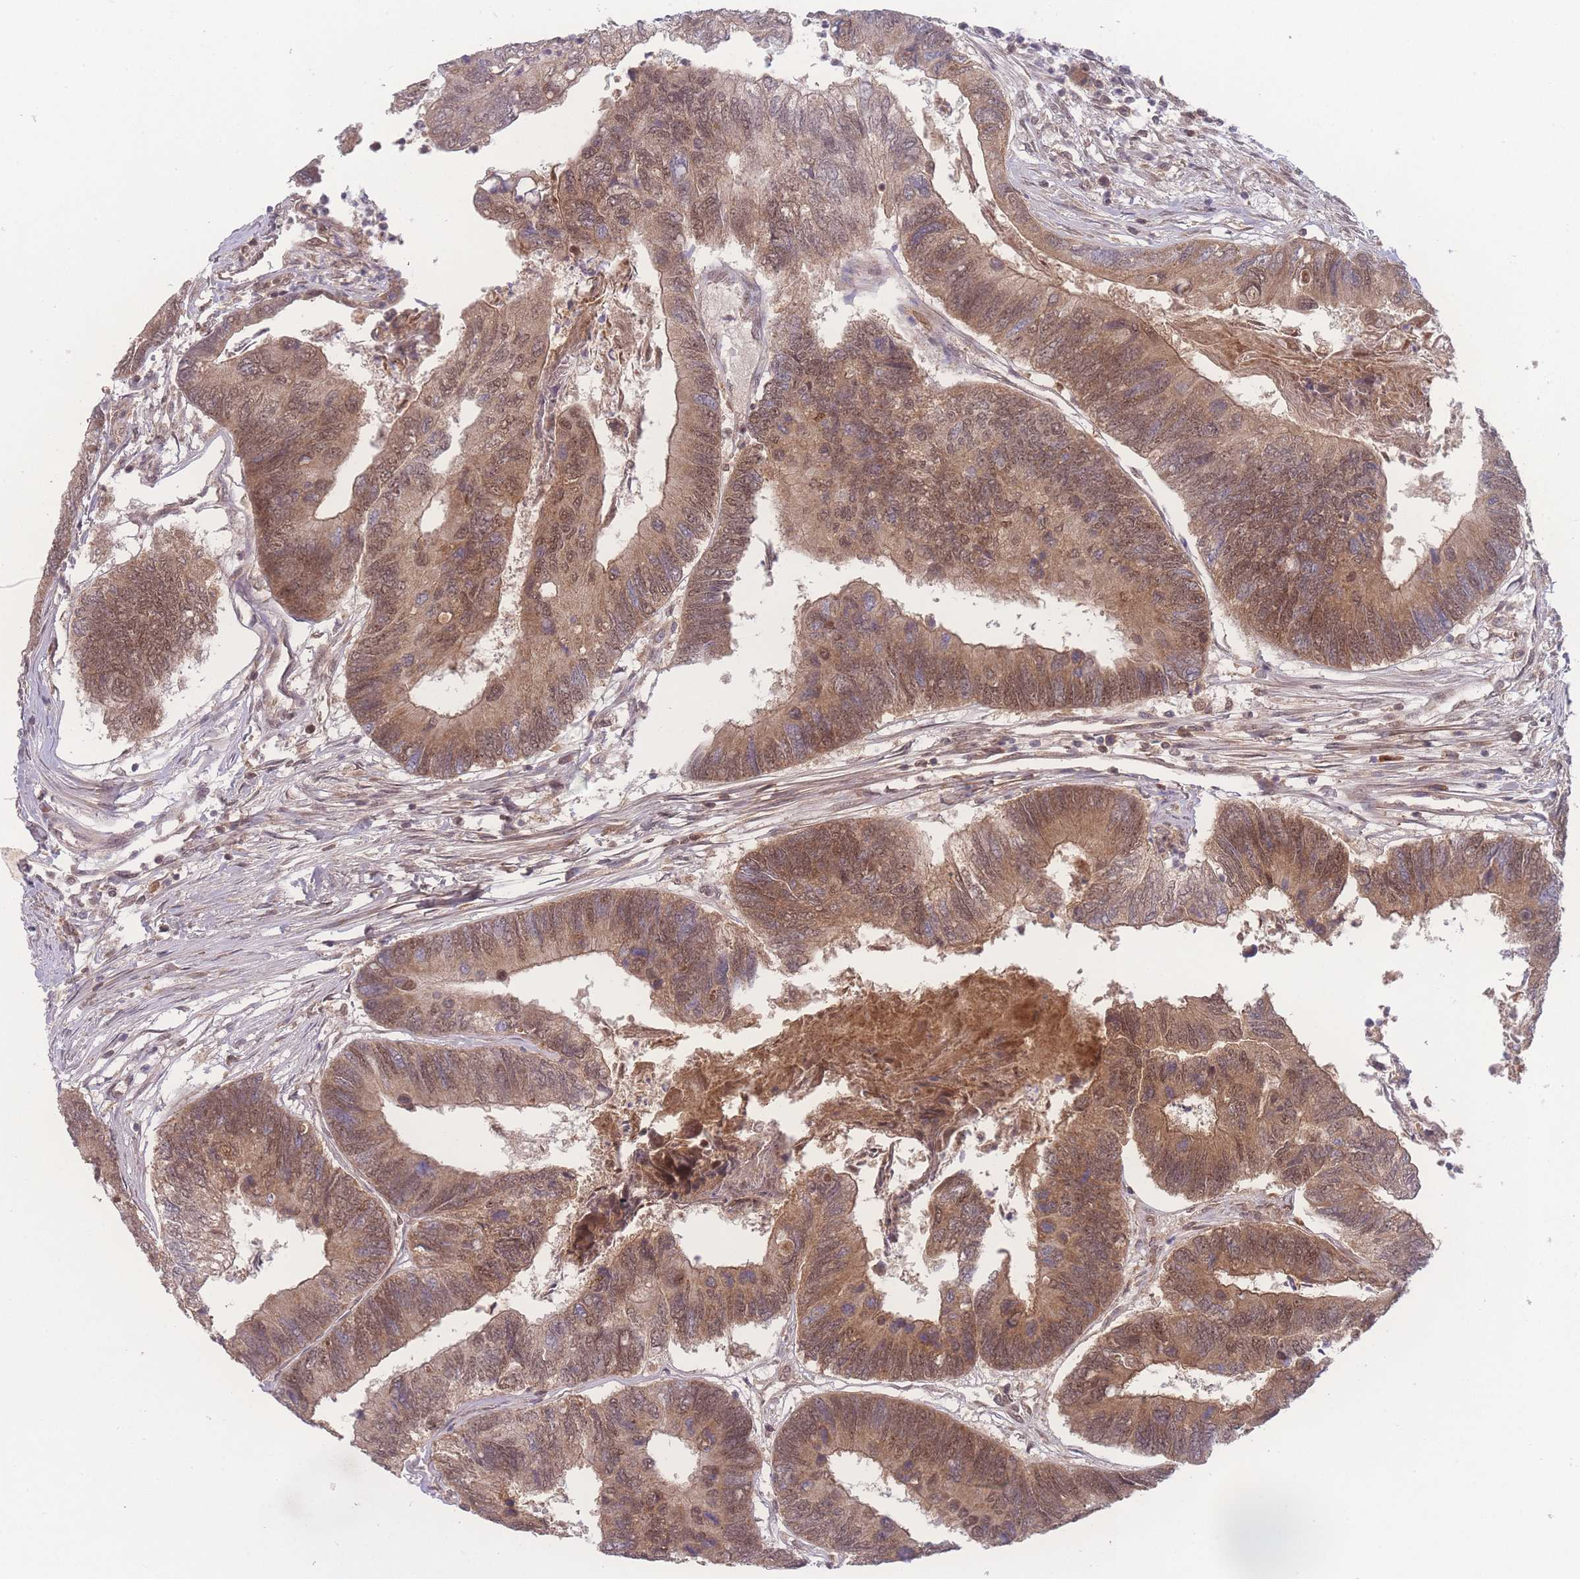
{"staining": {"intensity": "moderate", "quantity": ">75%", "location": "cytoplasmic/membranous,nuclear"}, "tissue": "colorectal cancer", "cell_type": "Tumor cells", "image_type": "cancer", "snomed": [{"axis": "morphology", "description": "Adenocarcinoma, NOS"}, {"axis": "topography", "description": "Colon"}], "caption": "Human colorectal cancer (adenocarcinoma) stained with a brown dye reveals moderate cytoplasmic/membranous and nuclear positive staining in approximately >75% of tumor cells.", "gene": "RAVER1", "patient": {"sex": "female", "age": 67}}